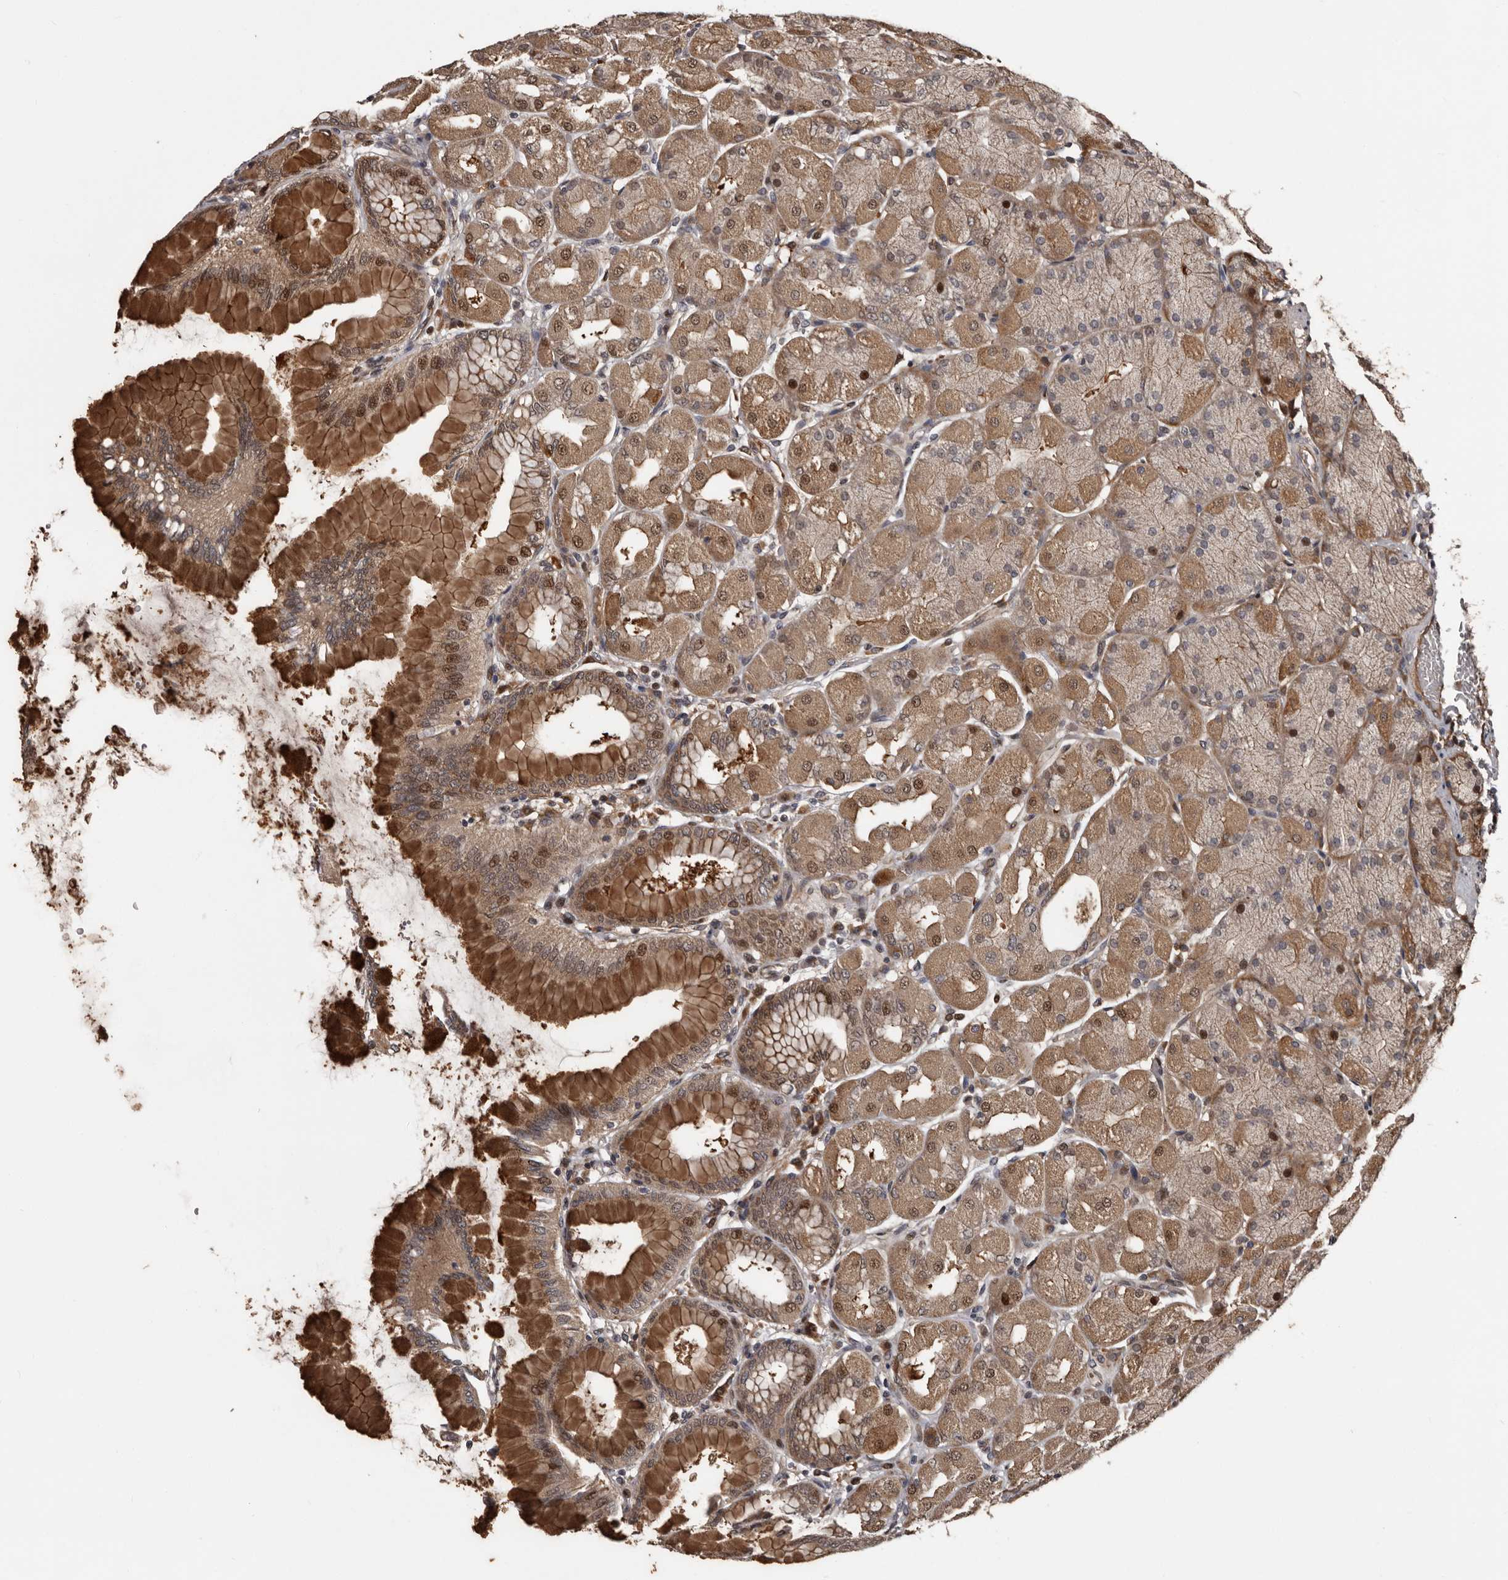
{"staining": {"intensity": "moderate", "quantity": ">75%", "location": "cytoplasmic/membranous,nuclear"}, "tissue": "stomach", "cell_type": "Glandular cells", "image_type": "normal", "snomed": [{"axis": "morphology", "description": "Normal tissue, NOS"}, {"axis": "topography", "description": "Stomach, upper"}], "caption": "A medium amount of moderate cytoplasmic/membranous,nuclear positivity is appreciated in about >75% of glandular cells in unremarkable stomach.", "gene": "SERTAD4", "patient": {"sex": "female", "age": 56}}